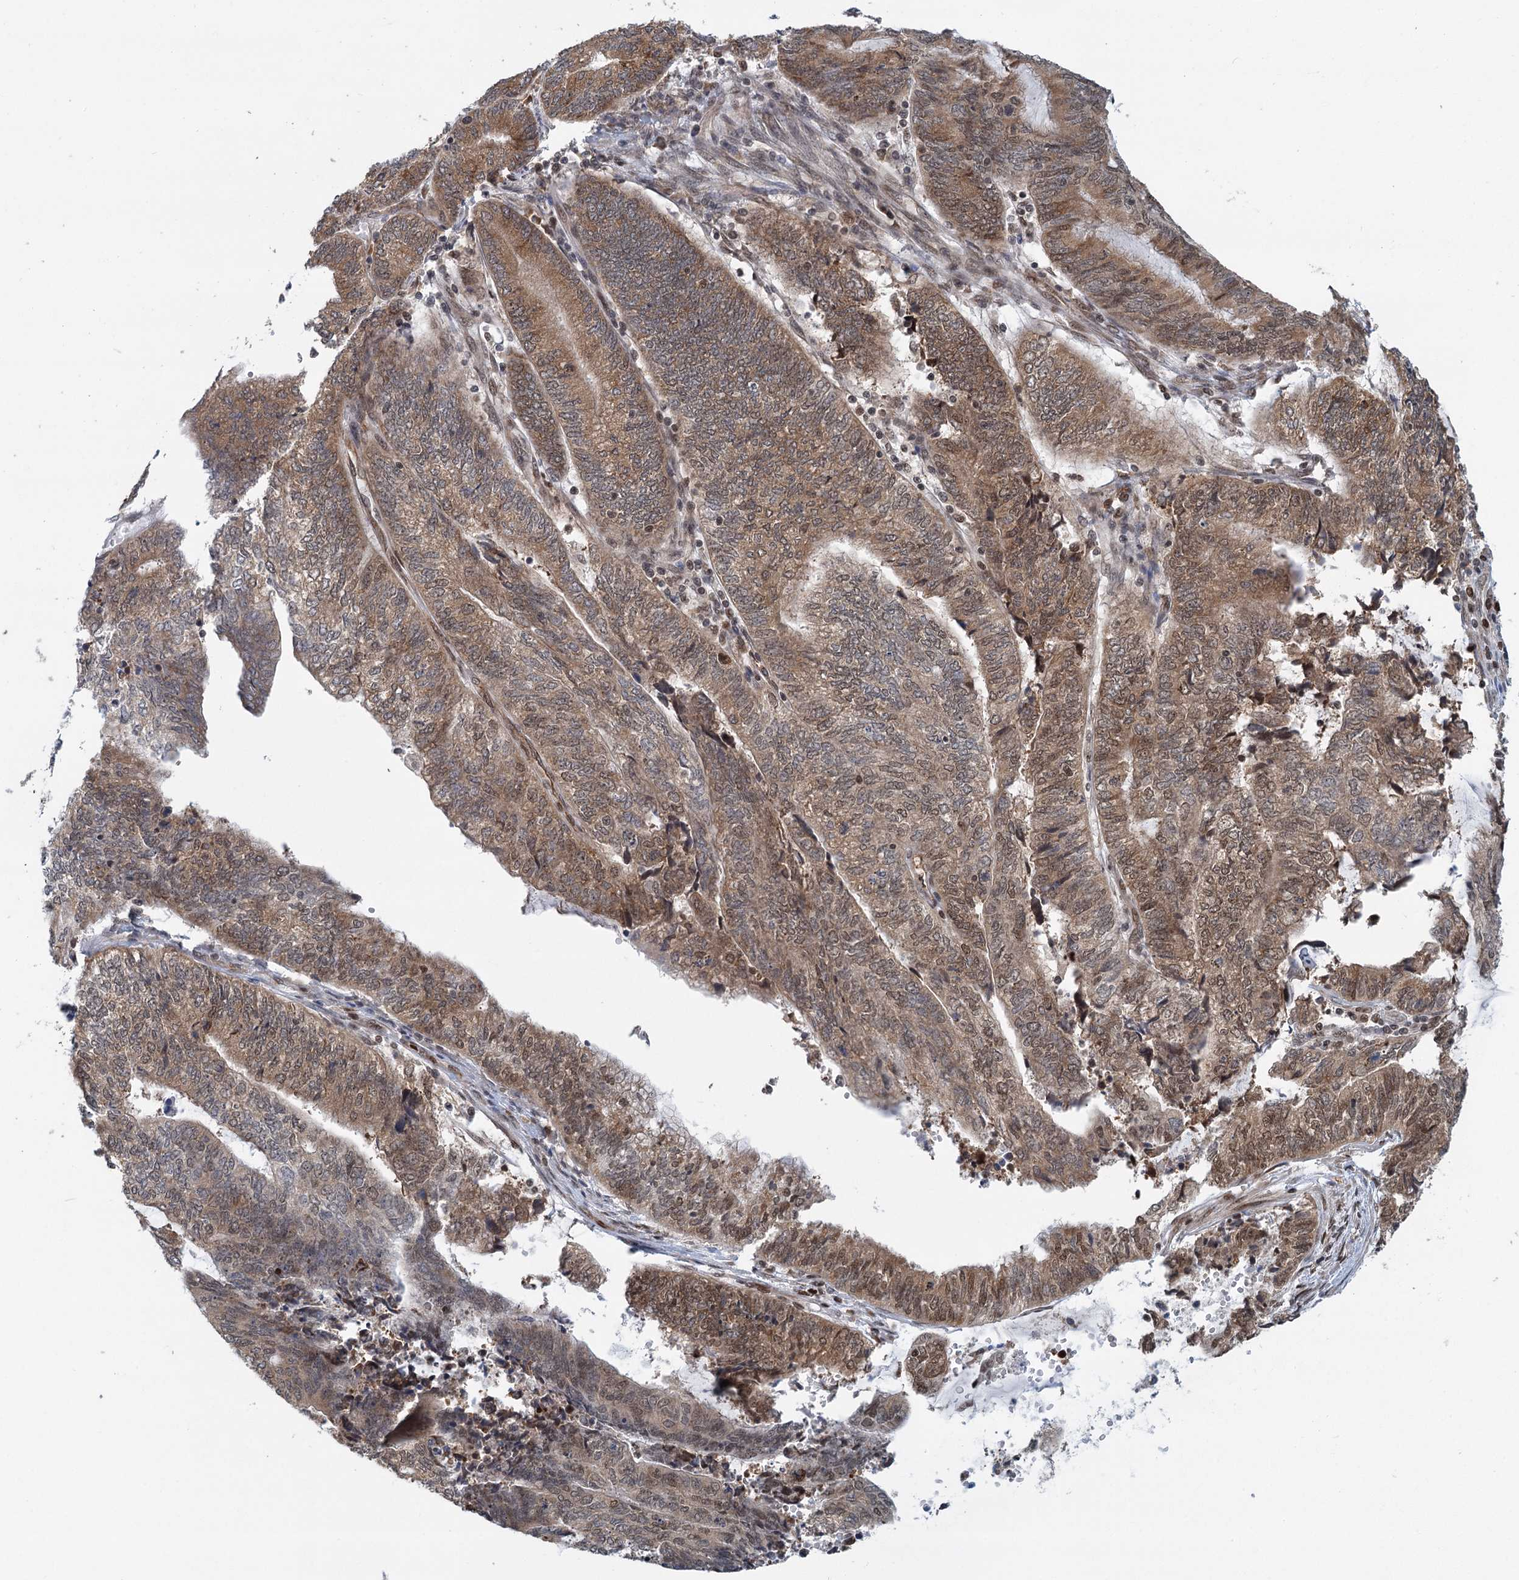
{"staining": {"intensity": "moderate", "quantity": ">75%", "location": "cytoplasmic/membranous,nuclear"}, "tissue": "endometrial cancer", "cell_type": "Tumor cells", "image_type": "cancer", "snomed": [{"axis": "morphology", "description": "Adenocarcinoma, NOS"}, {"axis": "topography", "description": "Uterus"}, {"axis": "topography", "description": "Endometrium"}], "caption": "A brown stain highlights moderate cytoplasmic/membranous and nuclear positivity of a protein in endometrial adenocarcinoma tumor cells.", "gene": "GPATCH11", "patient": {"sex": "female", "age": 70}}